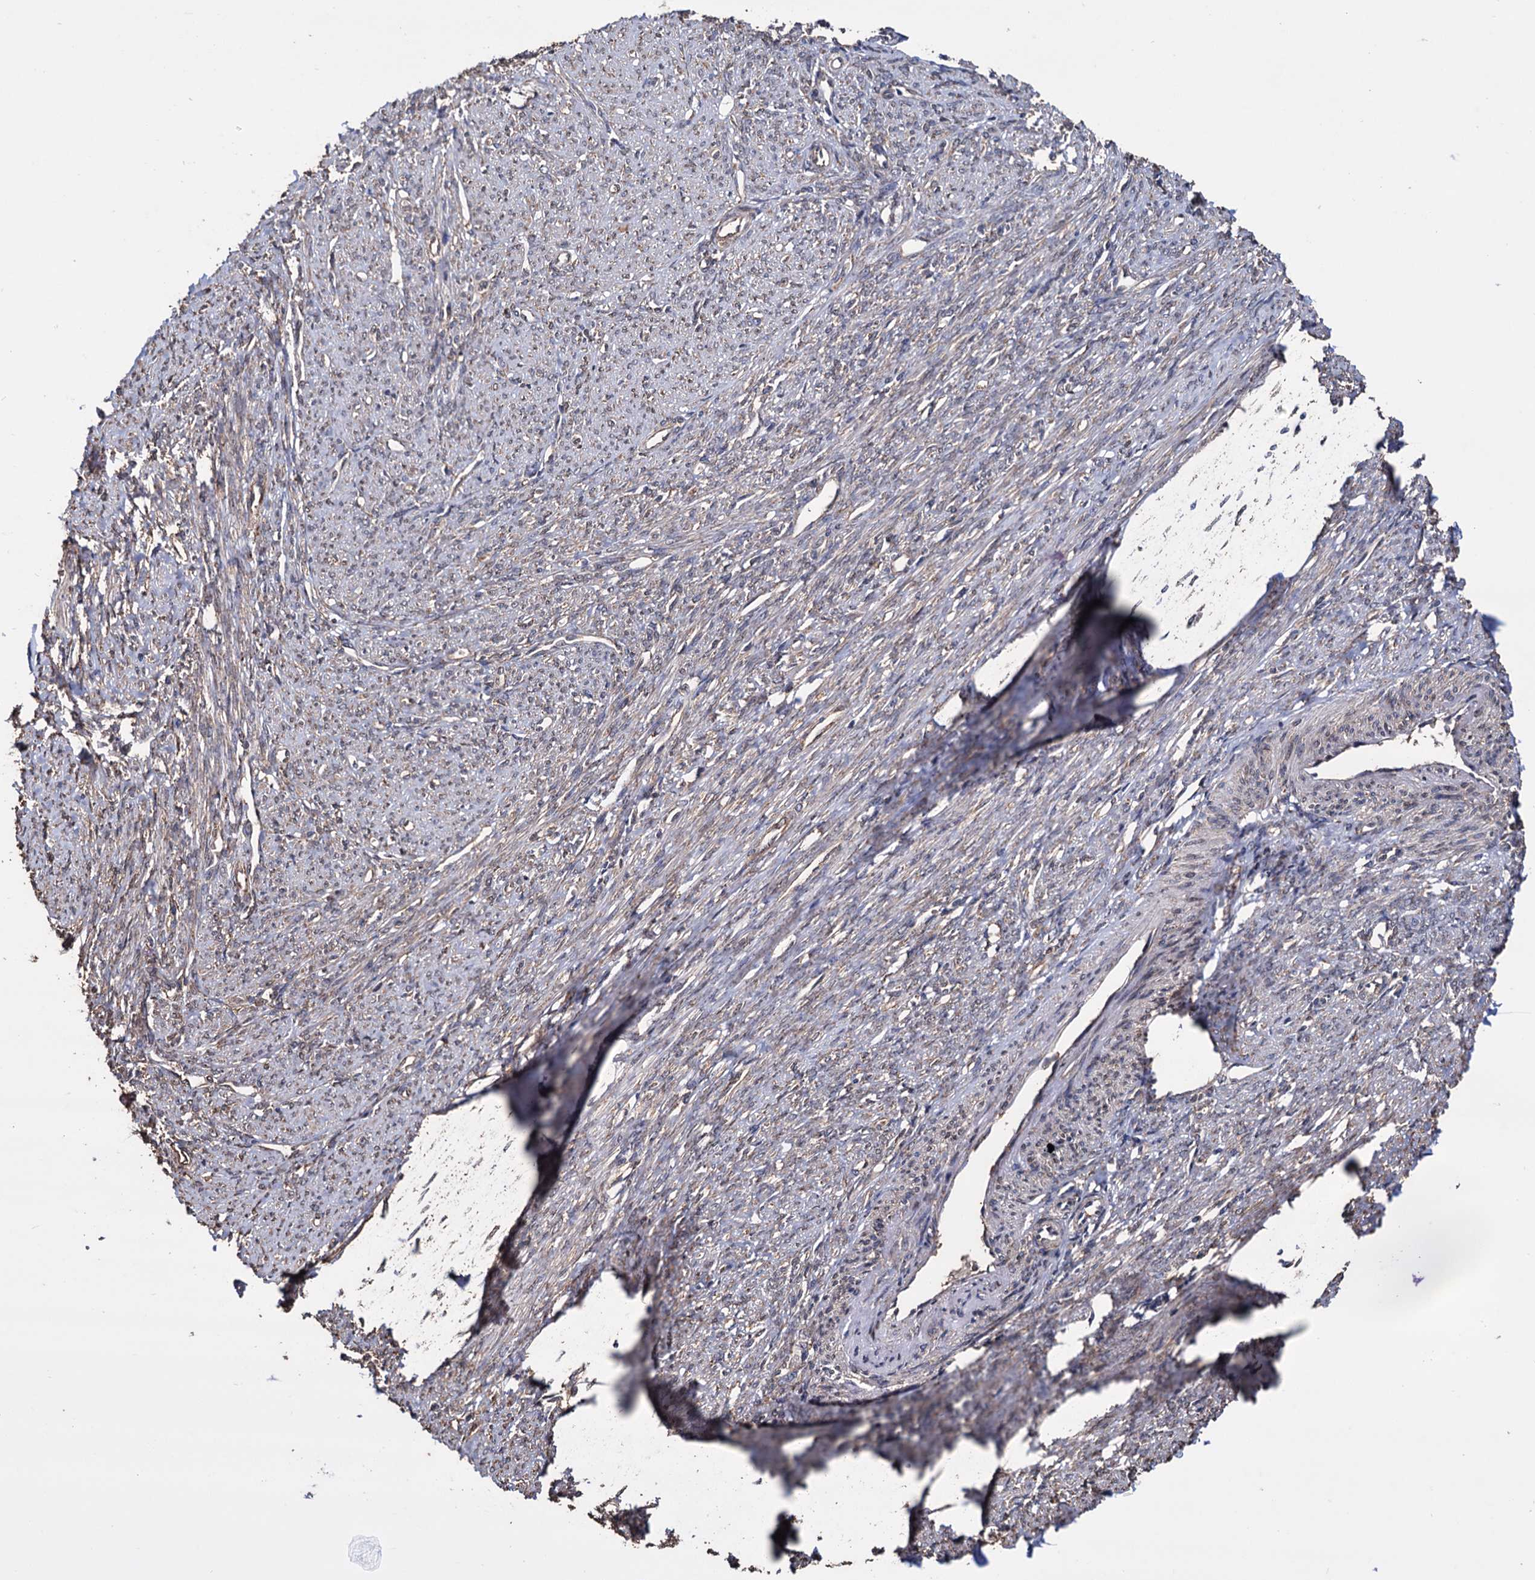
{"staining": {"intensity": "weak", "quantity": "25%-75%", "location": "cytoplasmic/membranous"}, "tissue": "smooth muscle", "cell_type": "Smooth muscle cells", "image_type": "normal", "snomed": [{"axis": "morphology", "description": "Normal tissue, NOS"}, {"axis": "topography", "description": "Smooth muscle"}, {"axis": "topography", "description": "Uterus"}], "caption": "Unremarkable smooth muscle exhibits weak cytoplasmic/membranous staining in approximately 25%-75% of smooth muscle cells.", "gene": "TBC1D12", "patient": {"sex": "female", "age": 59}}